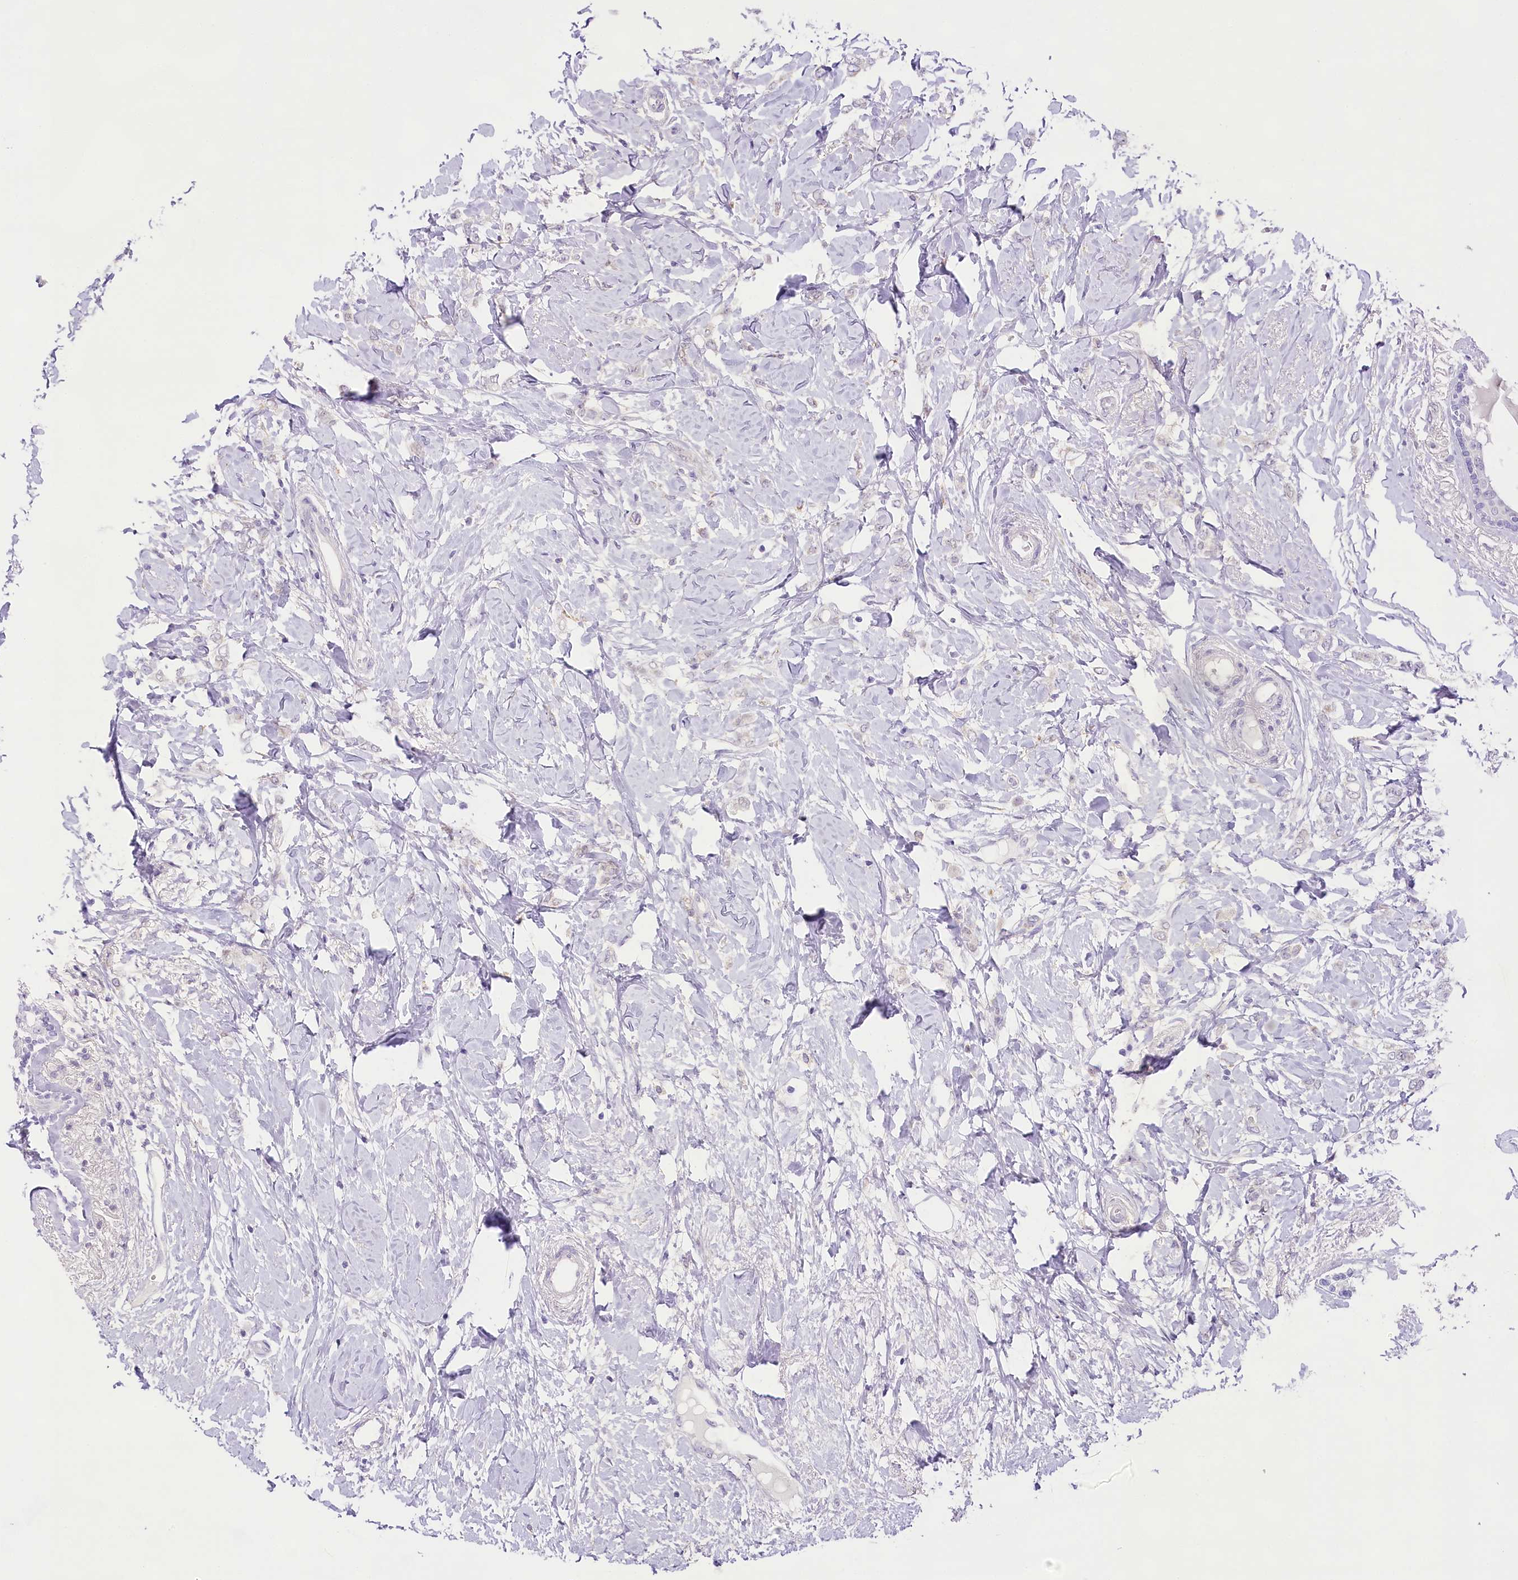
{"staining": {"intensity": "negative", "quantity": "none", "location": "none"}, "tissue": "breast cancer", "cell_type": "Tumor cells", "image_type": "cancer", "snomed": [{"axis": "morphology", "description": "Normal tissue, NOS"}, {"axis": "morphology", "description": "Lobular carcinoma"}, {"axis": "topography", "description": "Breast"}], "caption": "Tumor cells are negative for brown protein staining in breast cancer (lobular carcinoma).", "gene": "CCDC30", "patient": {"sex": "female", "age": 47}}